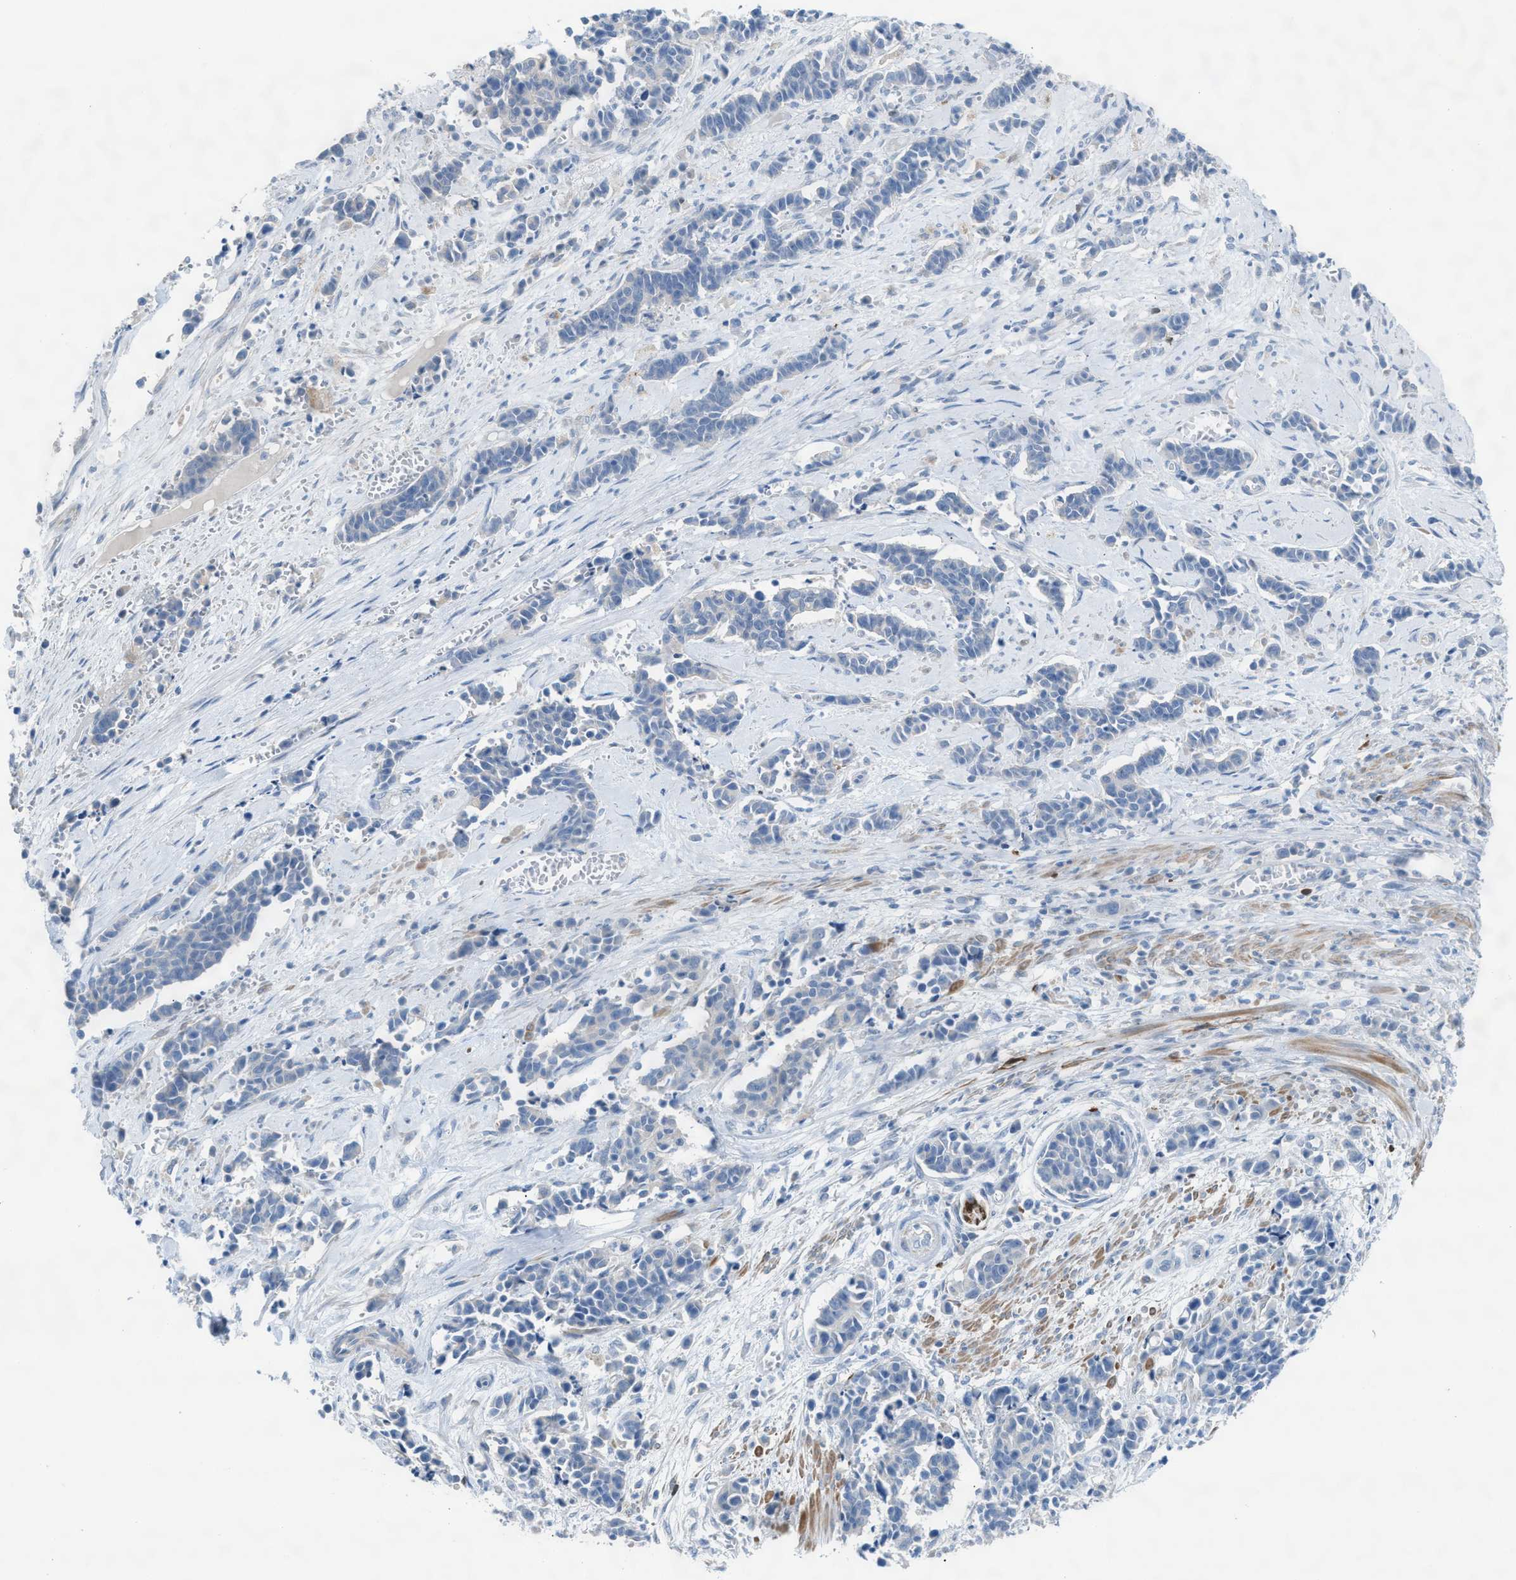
{"staining": {"intensity": "negative", "quantity": "none", "location": "none"}, "tissue": "cervical cancer", "cell_type": "Tumor cells", "image_type": "cancer", "snomed": [{"axis": "morphology", "description": "Squamous cell carcinoma, NOS"}, {"axis": "topography", "description": "Cervix"}], "caption": "Micrograph shows no protein expression in tumor cells of cervical squamous cell carcinoma tissue. (Immunohistochemistry (ihc), brightfield microscopy, high magnification).", "gene": "ASPA", "patient": {"sex": "female", "age": 35}}